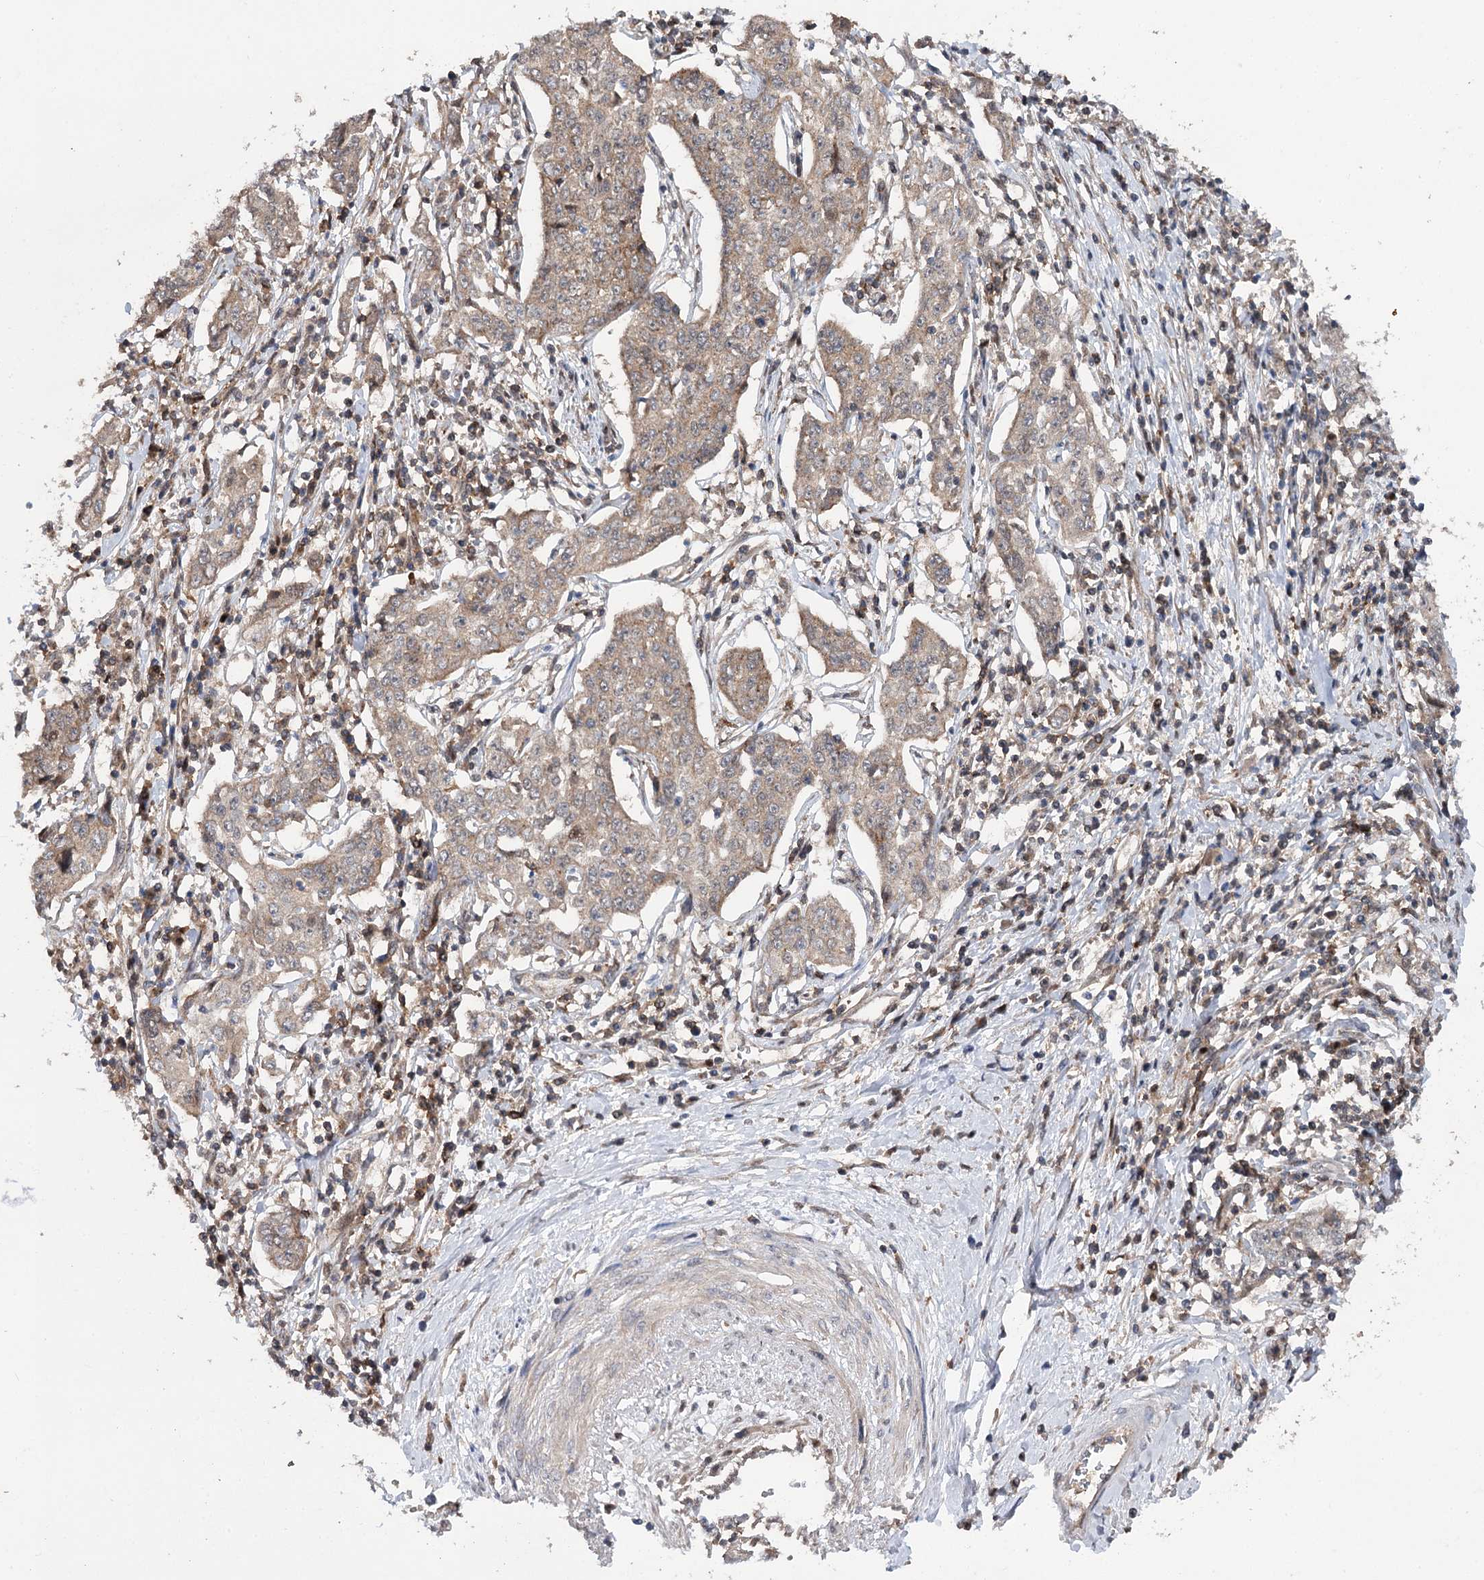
{"staining": {"intensity": "weak", "quantity": "25%-75%", "location": "cytoplasmic/membranous"}, "tissue": "cervical cancer", "cell_type": "Tumor cells", "image_type": "cancer", "snomed": [{"axis": "morphology", "description": "Squamous cell carcinoma, NOS"}, {"axis": "topography", "description": "Cervix"}], "caption": "Weak cytoplasmic/membranous staining is identified in about 25%-75% of tumor cells in cervical squamous cell carcinoma. Ihc stains the protein in brown and the nuclei are stained blue.", "gene": "STX6", "patient": {"sex": "female", "age": 35}}